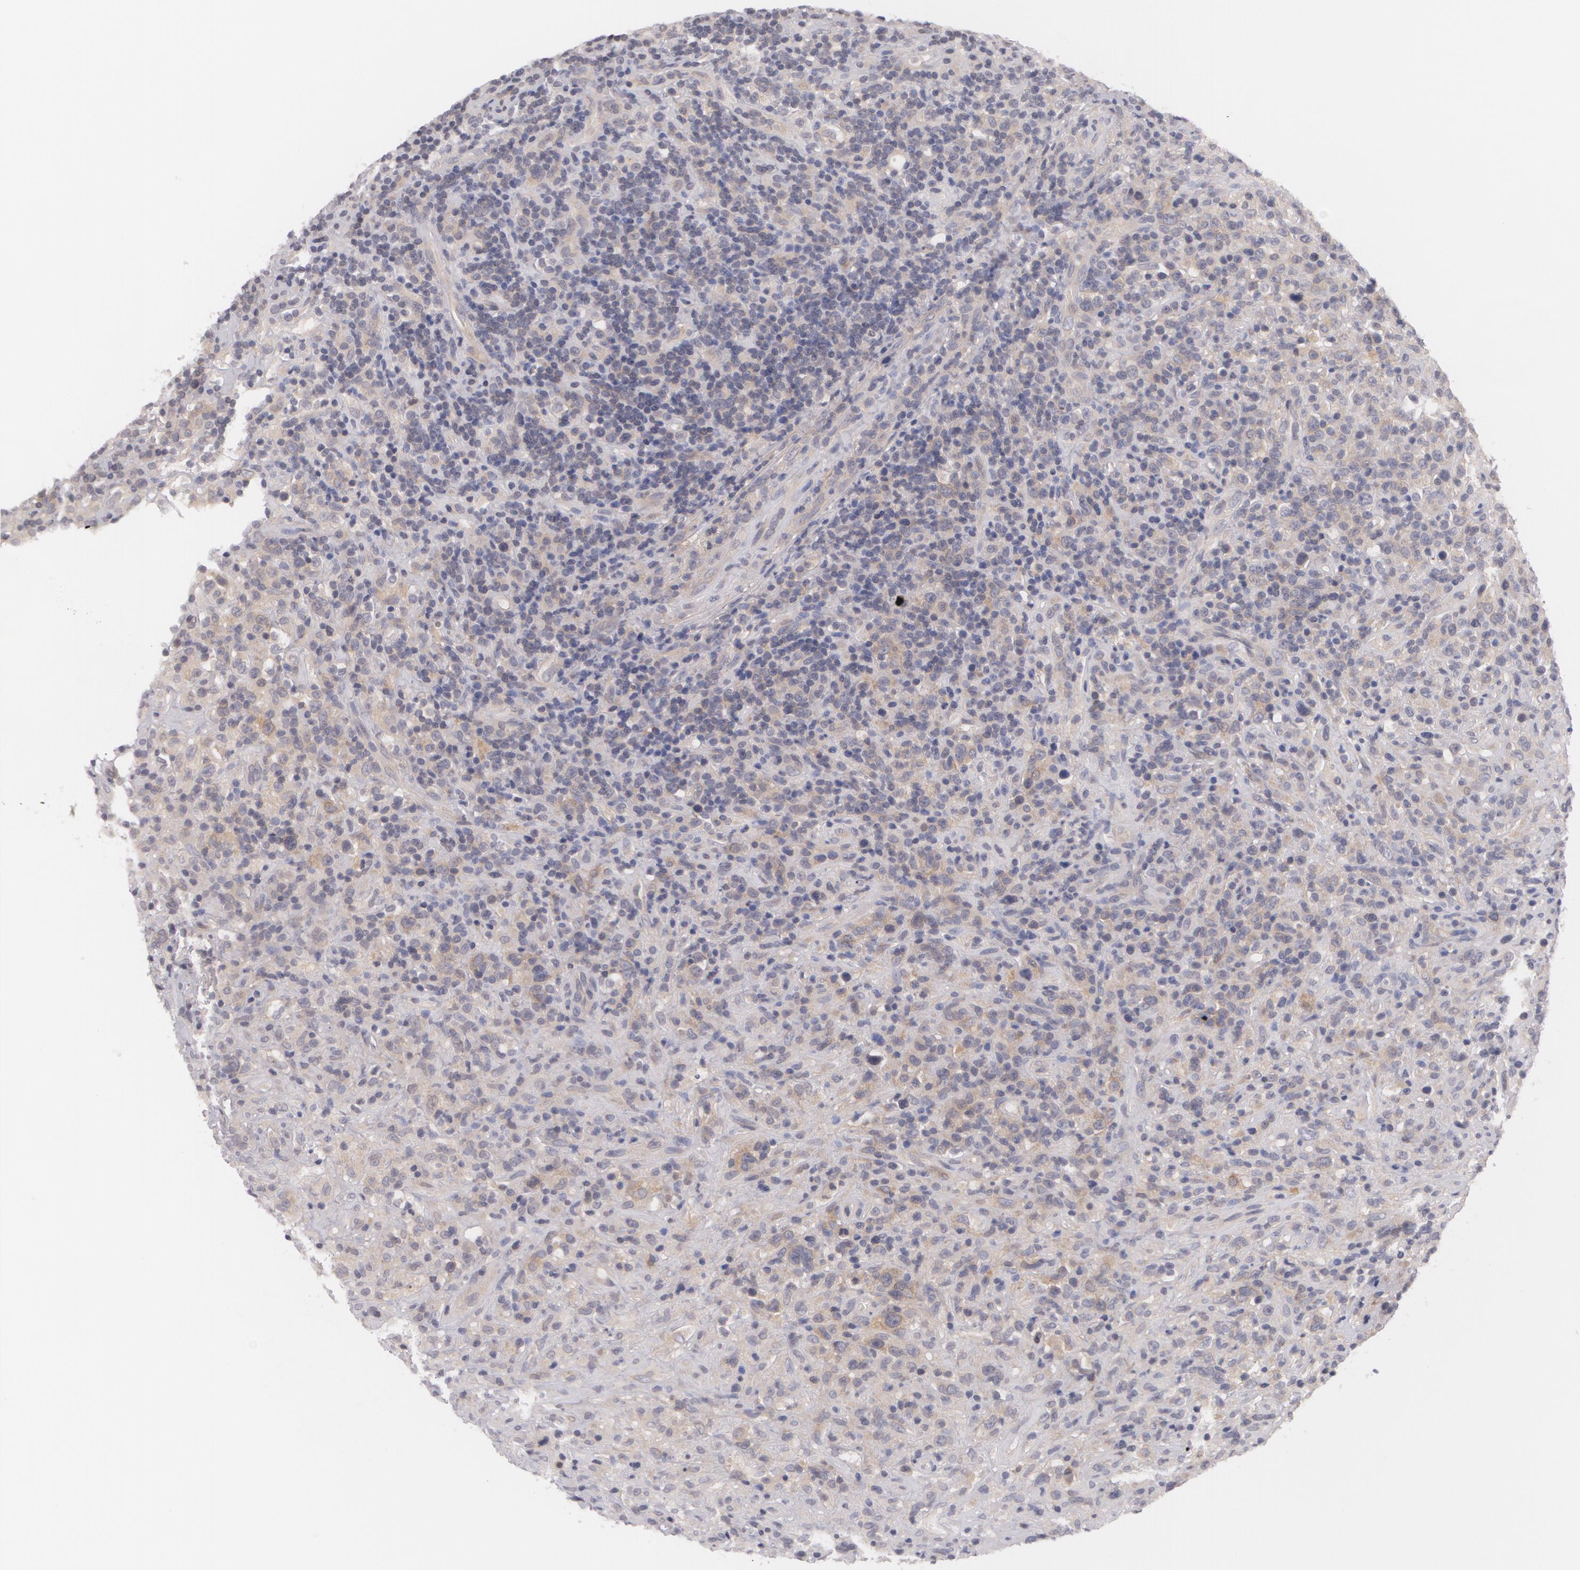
{"staining": {"intensity": "weak", "quantity": "25%-75%", "location": "cytoplasmic/membranous"}, "tissue": "lymphoma", "cell_type": "Tumor cells", "image_type": "cancer", "snomed": [{"axis": "morphology", "description": "Hodgkin's disease, NOS"}, {"axis": "topography", "description": "Lymph node"}], "caption": "Protein expression analysis of human lymphoma reveals weak cytoplasmic/membranous expression in approximately 25%-75% of tumor cells.", "gene": "CASK", "patient": {"sex": "male", "age": 46}}